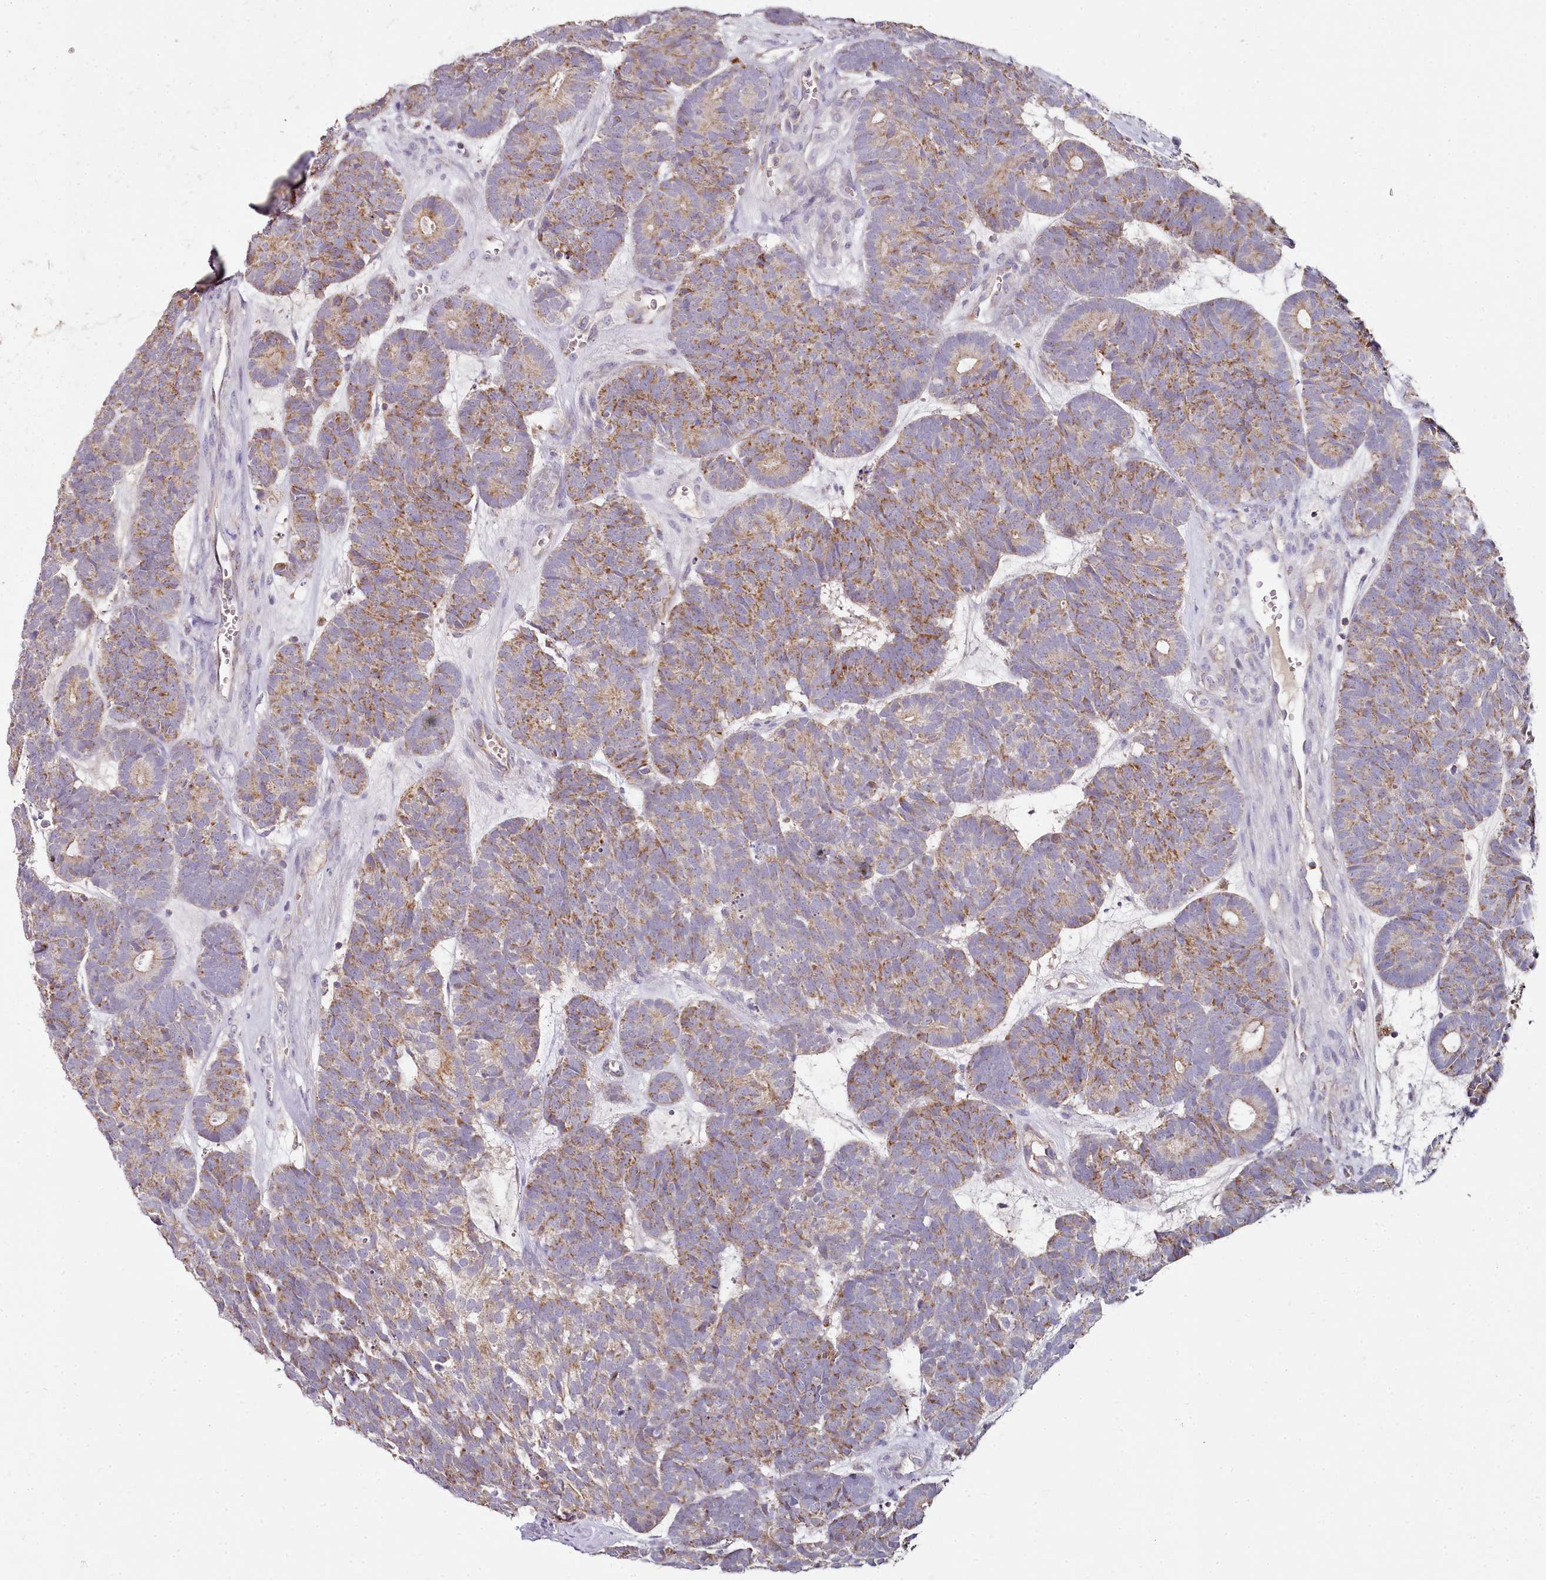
{"staining": {"intensity": "moderate", "quantity": ">75%", "location": "cytoplasmic/membranous"}, "tissue": "head and neck cancer", "cell_type": "Tumor cells", "image_type": "cancer", "snomed": [{"axis": "morphology", "description": "Adenocarcinoma, NOS"}, {"axis": "topography", "description": "Head-Neck"}], "caption": "High-magnification brightfield microscopy of head and neck adenocarcinoma stained with DAB (brown) and counterstained with hematoxylin (blue). tumor cells exhibit moderate cytoplasmic/membranous positivity is seen in about>75% of cells.", "gene": "ACSS1", "patient": {"sex": "female", "age": 81}}